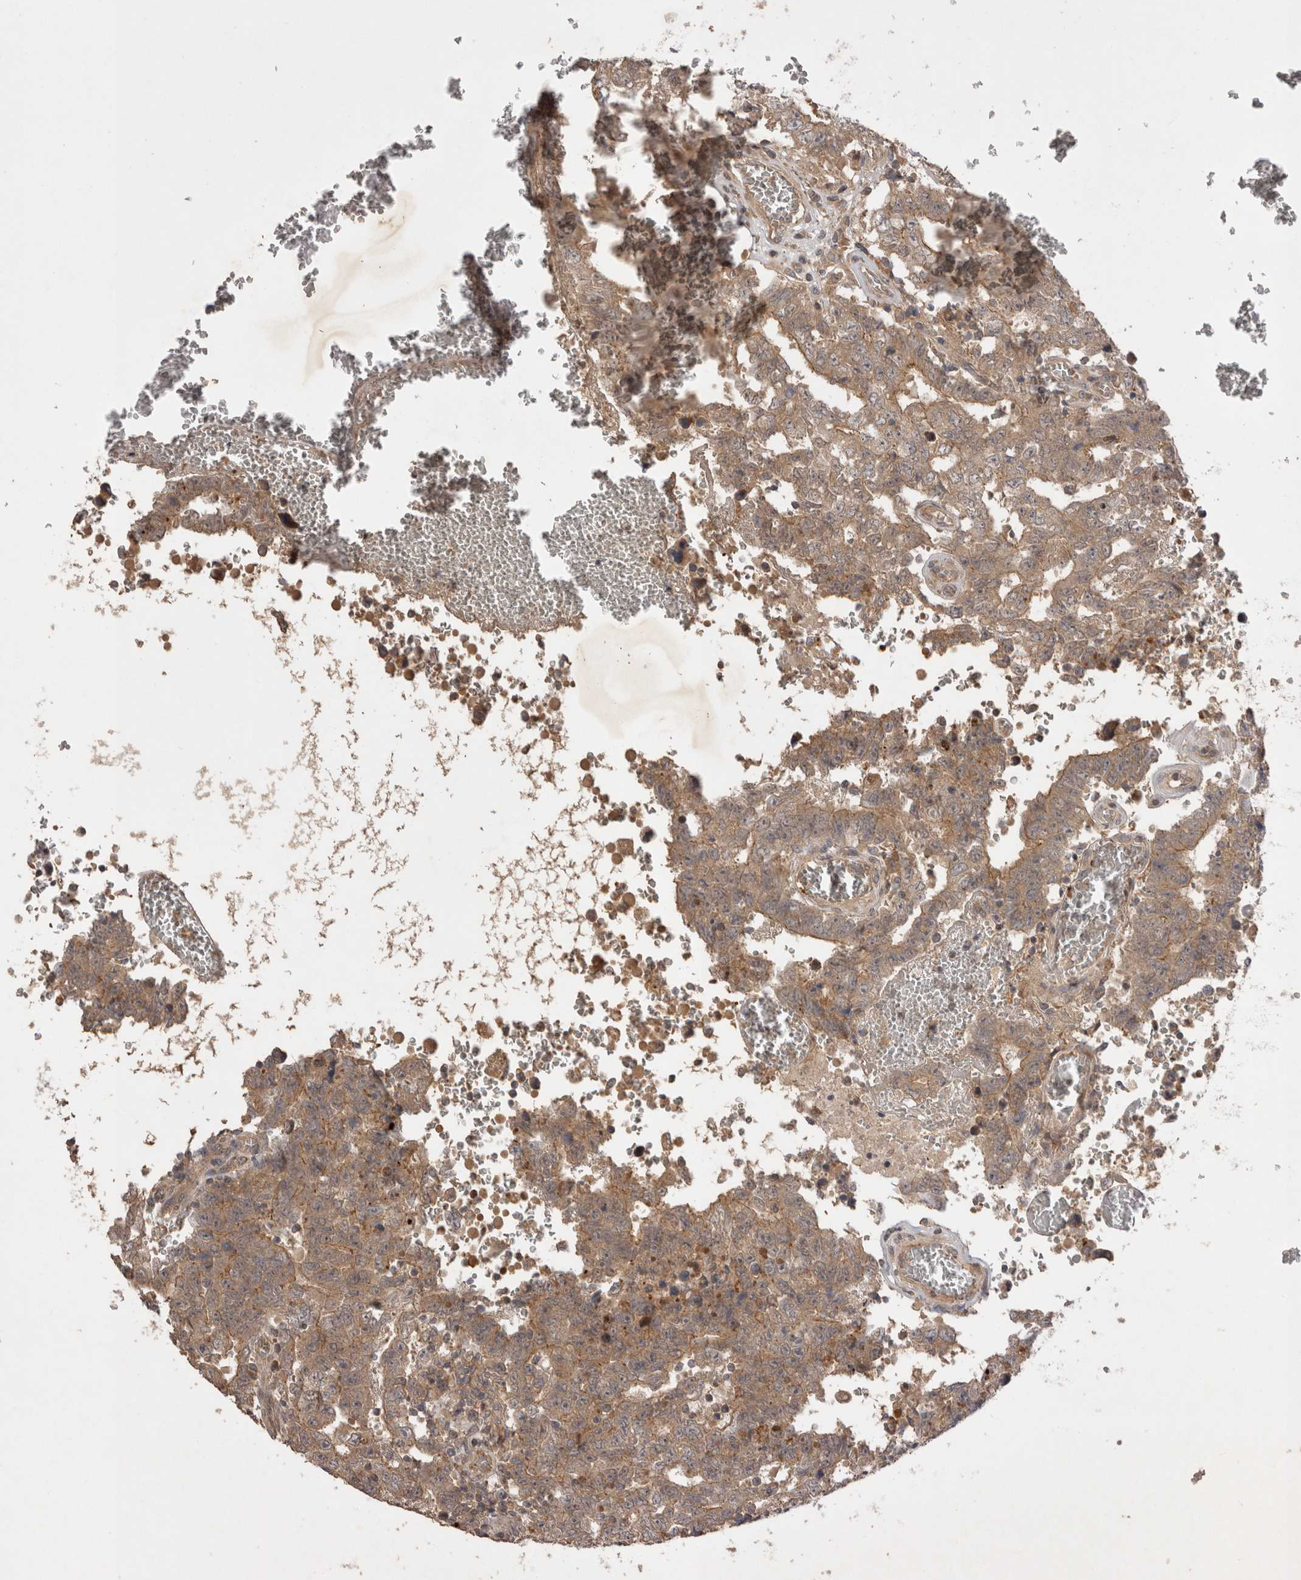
{"staining": {"intensity": "weak", "quantity": ">75%", "location": "cytoplasmic/membranous"}, "tissue": "testis cancer", "cell_type": "Tumor cells", "image_type": "cancer", "snomed": [{"axis": "morphology", "description": "Carcinoma, Embryonal, NOS"}, {"axis": "topography", "description": "Testis"}], "caption": "Immunohistochemical staining of human testis cancer (embryonal carcinoma) shows low levels of weak cytoplasmic/membranous staining in approximately >75% of tumor cells.", "gene": "PPP1R42", "patient": {"sex": "male", "age": 26}}